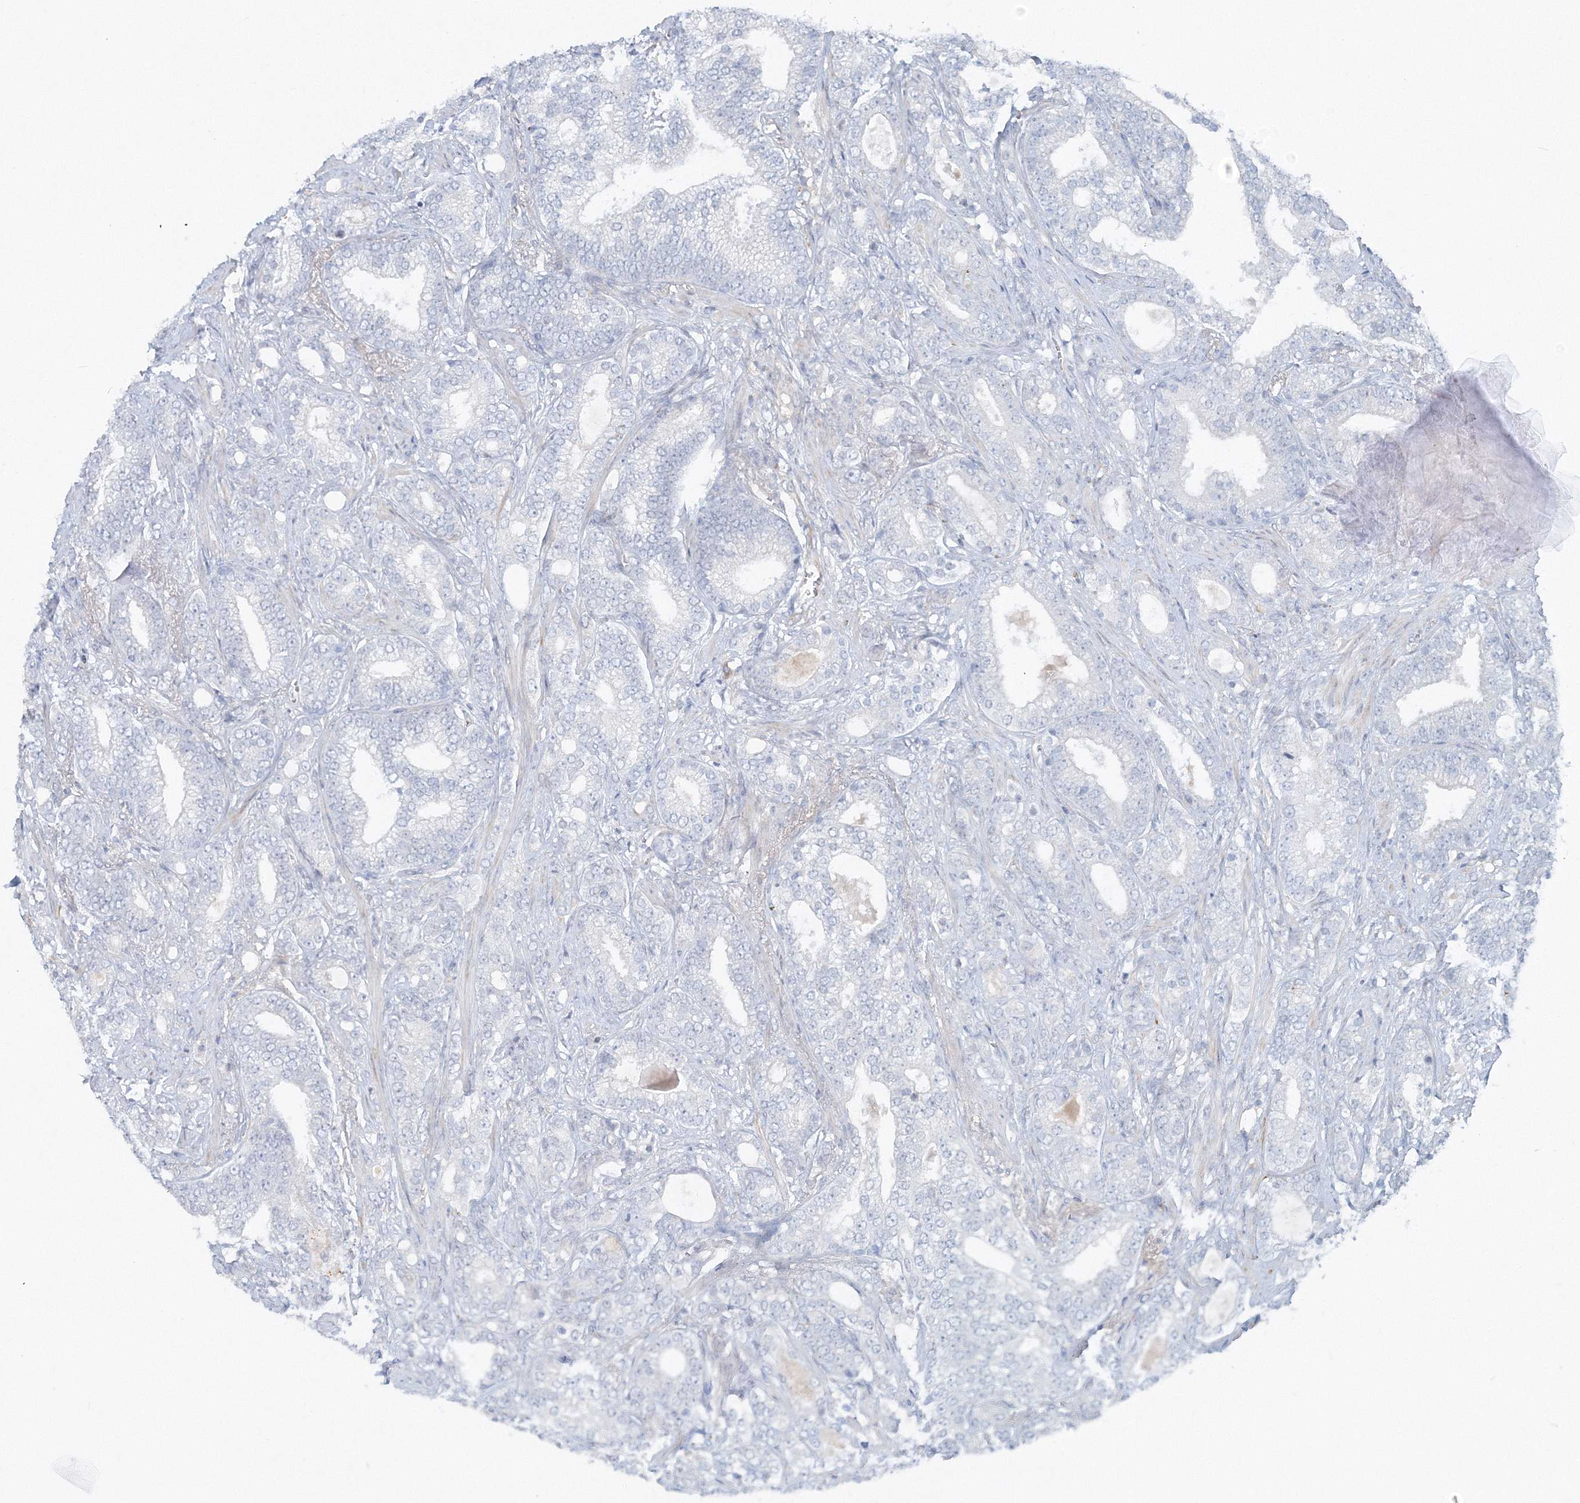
{"staining": {"intensity": "negative", "quantity": "none", "location": "none"}, "tissue": "prostate cancer", "cell_type": "Tumor cells", "image_type": "cancer", "snomed": [{"axis": "morphology", "description": "Adenocarcinoma, High grade"}, {"axis": "topography", "description": "Prostate and seminal vesicle, NOS"}], "caption": "Immunohistochemical staining of human prostate high-grade adenocarcinoma exhibits no significant positivity in tumor cells.", "gene": "SH3BP5", "patient": {"sex": "male", "age": 67}}